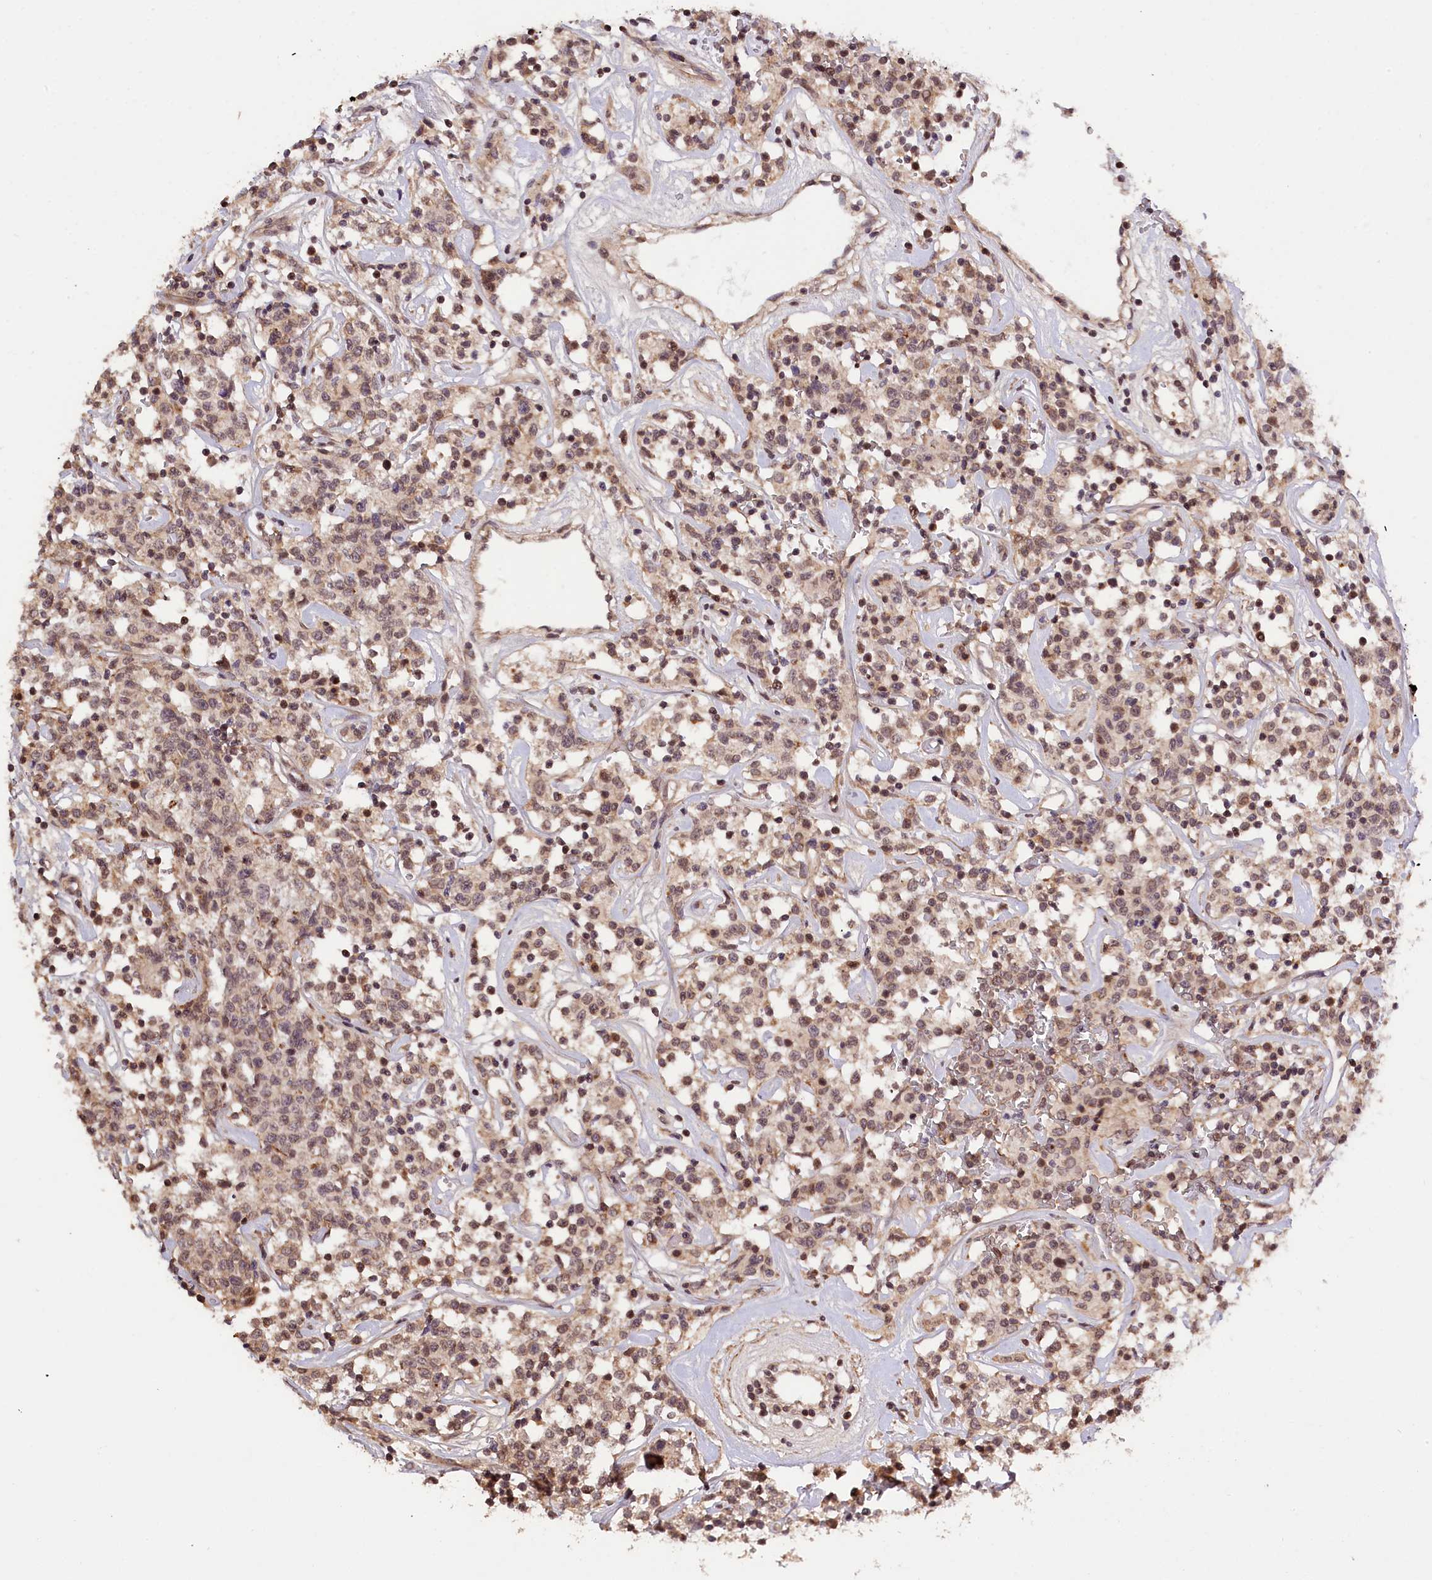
{"staining": {"intensity": "weak", "quantity": ">75%", "location": "nuclear"}, "tissue": "lymphoma", "cell_type": "Tumor cells", "image_type": "cancer", "snomed": [{"axis": "morphology", "description": "Malignant lymphoma, non-Hodgkin's type, Low grade"}, {"axis": "topography", "description": "Small intestine"}], "caption": "Tumor cells exhibit low levels of weak nuclear positivity in about >75% of cells in human low-grade malignant lymphoma, non-Hodgkin's type.", "gene": "ZNF480", "patient": {"sex": "female", "age": 59}}